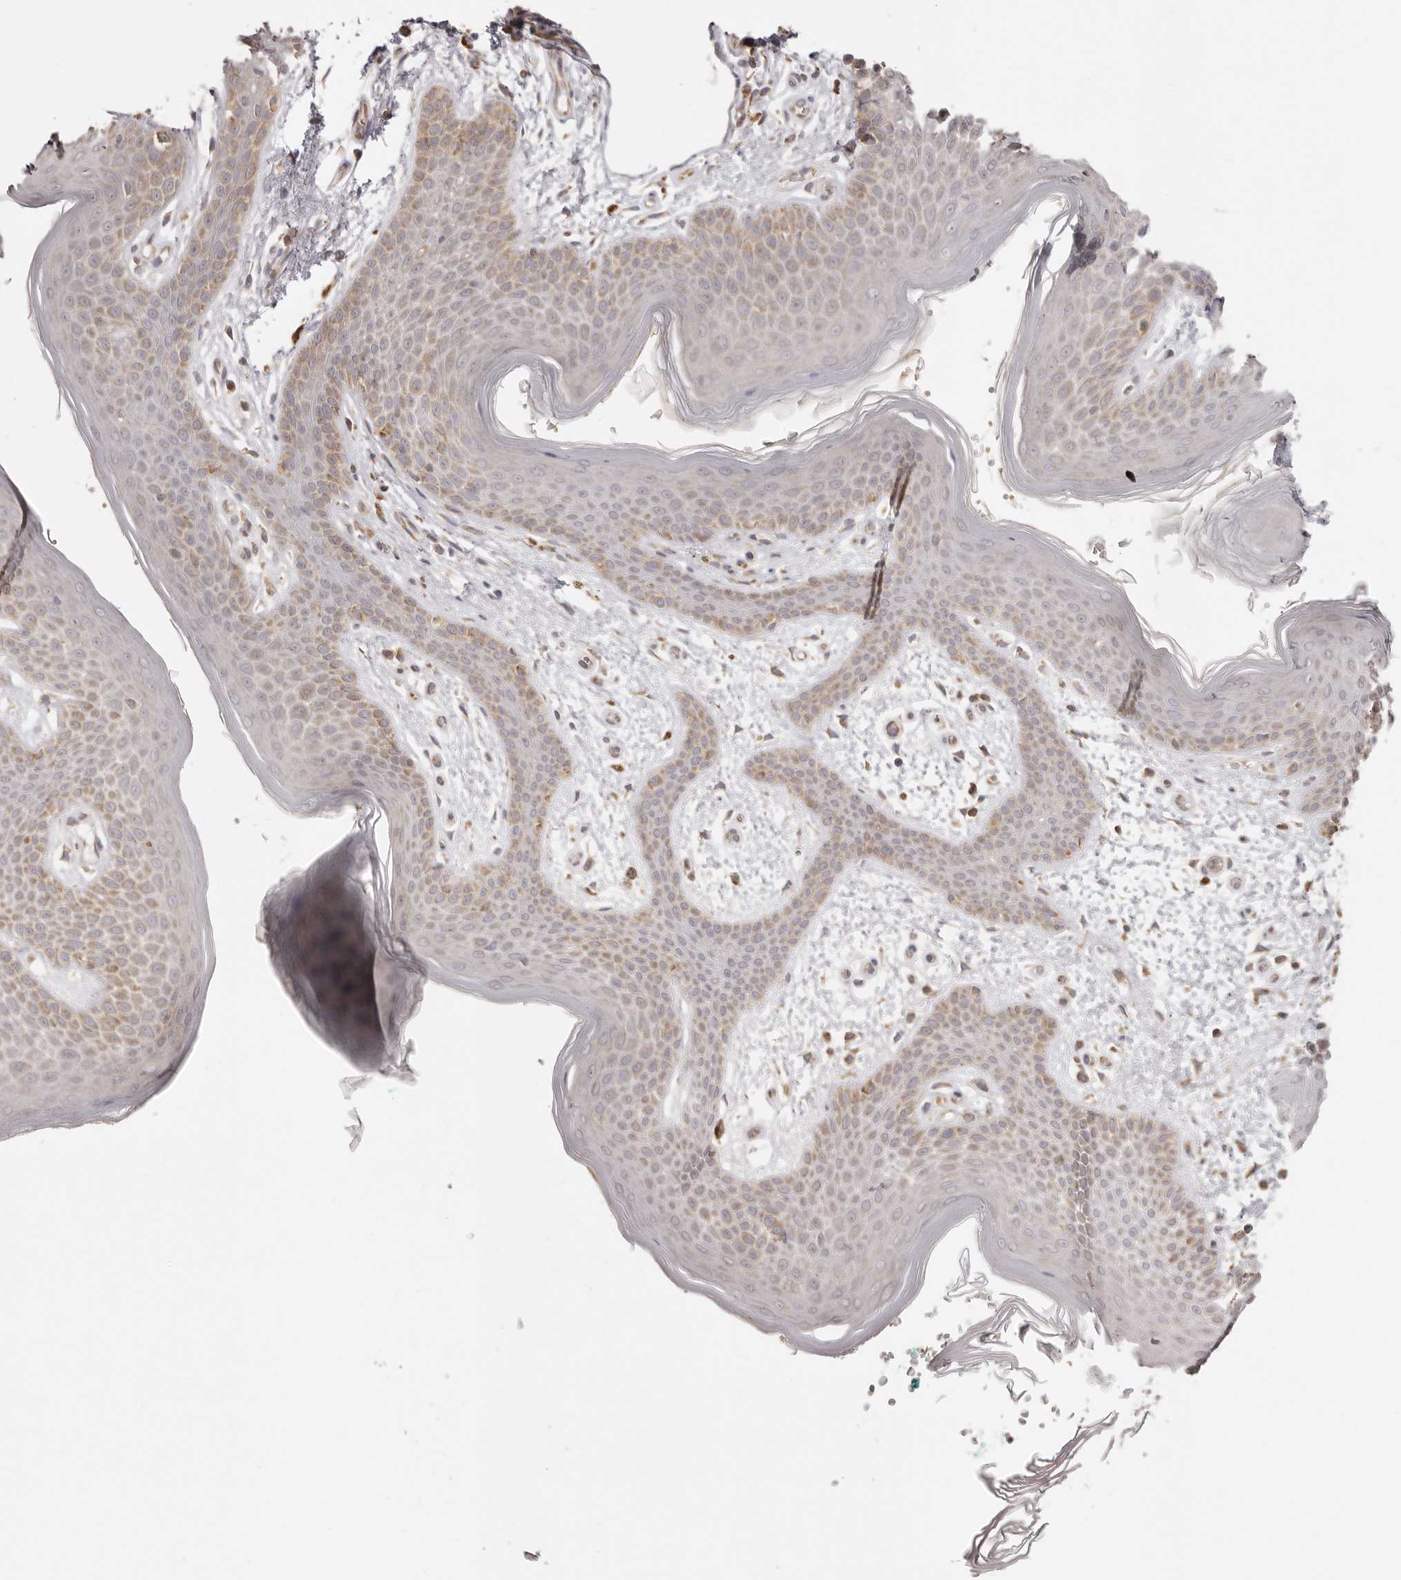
{"staining": {"intensity": "weak", "quantity": "25%-75%", "location": "cytoplasmic/membranous"}, "tissue": "skin", "cell_type": "Epidermal cells", "image_type": "normal", "snomed": [{"axis": "morphology", "description": "Normal tissue, NOS"}, {"axis": "topography", "description": "Anal"}], "caption": "High-power microscopy captured an immunohistochemistry (IHC) histopathology image of benign skin, revealing weak cytoplasmic/membranous positivity in approximately 25%-75% of epidermal cells.", "gene": "EEF1E1", "patient": {"sex": "male", "age": 74}}